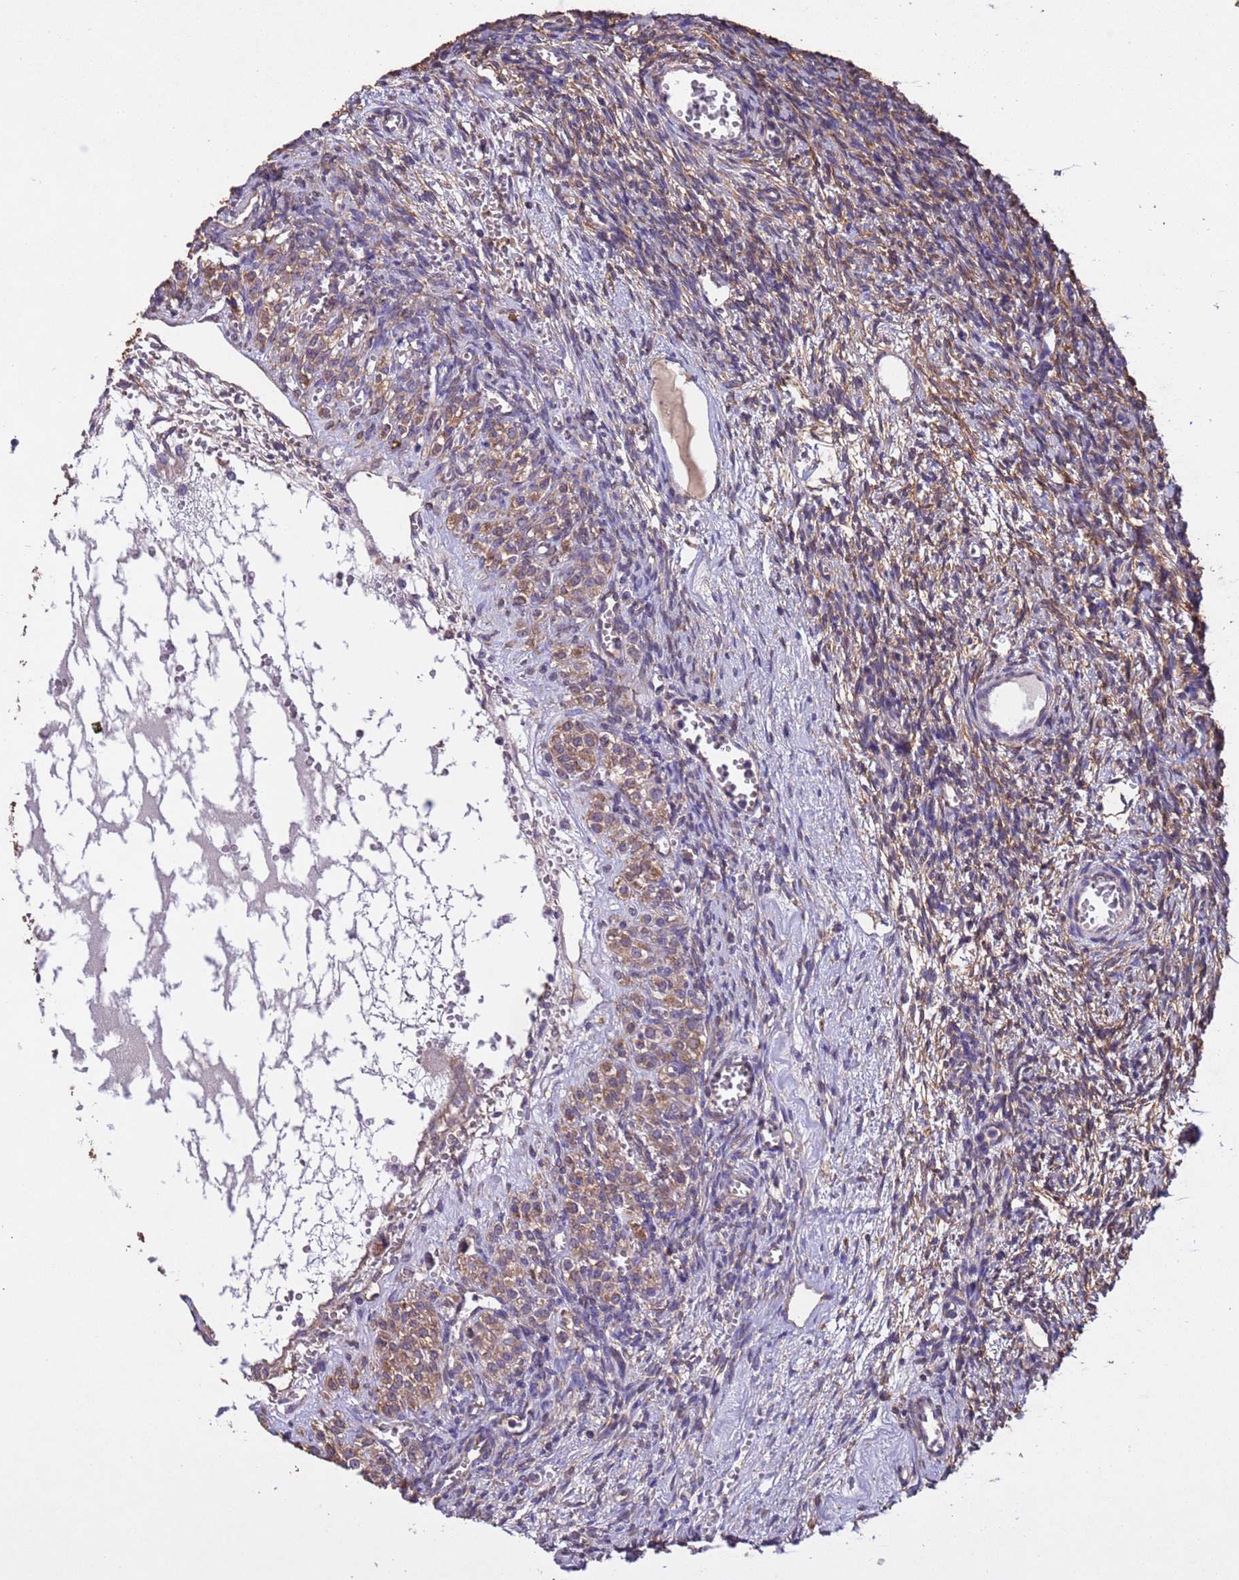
{"staining": {"intensity": "moderate", "quantity": ">75%", "location": "cytoplasmic/membranous"}, "tissue": "ovary", "cell_type": "Ovarian stroma cells", "image_type": "normal", "snomed": [{"axis": "morphology", "description": "Normal tissue, NOS"}, {"axis": "topography", "description": "Ovary"}], "caption": "The immunohistochemical stain labels moderate cytoplasmic/membranous staining in ovarian stroma cells of unremarkable ovary. (Stains: DAB in brown, nuclei in blue, Microscopy: brightfield microscopy at high magnification).", "gene": "MTX3", "patient": {"sex": "female", "age": 39}}